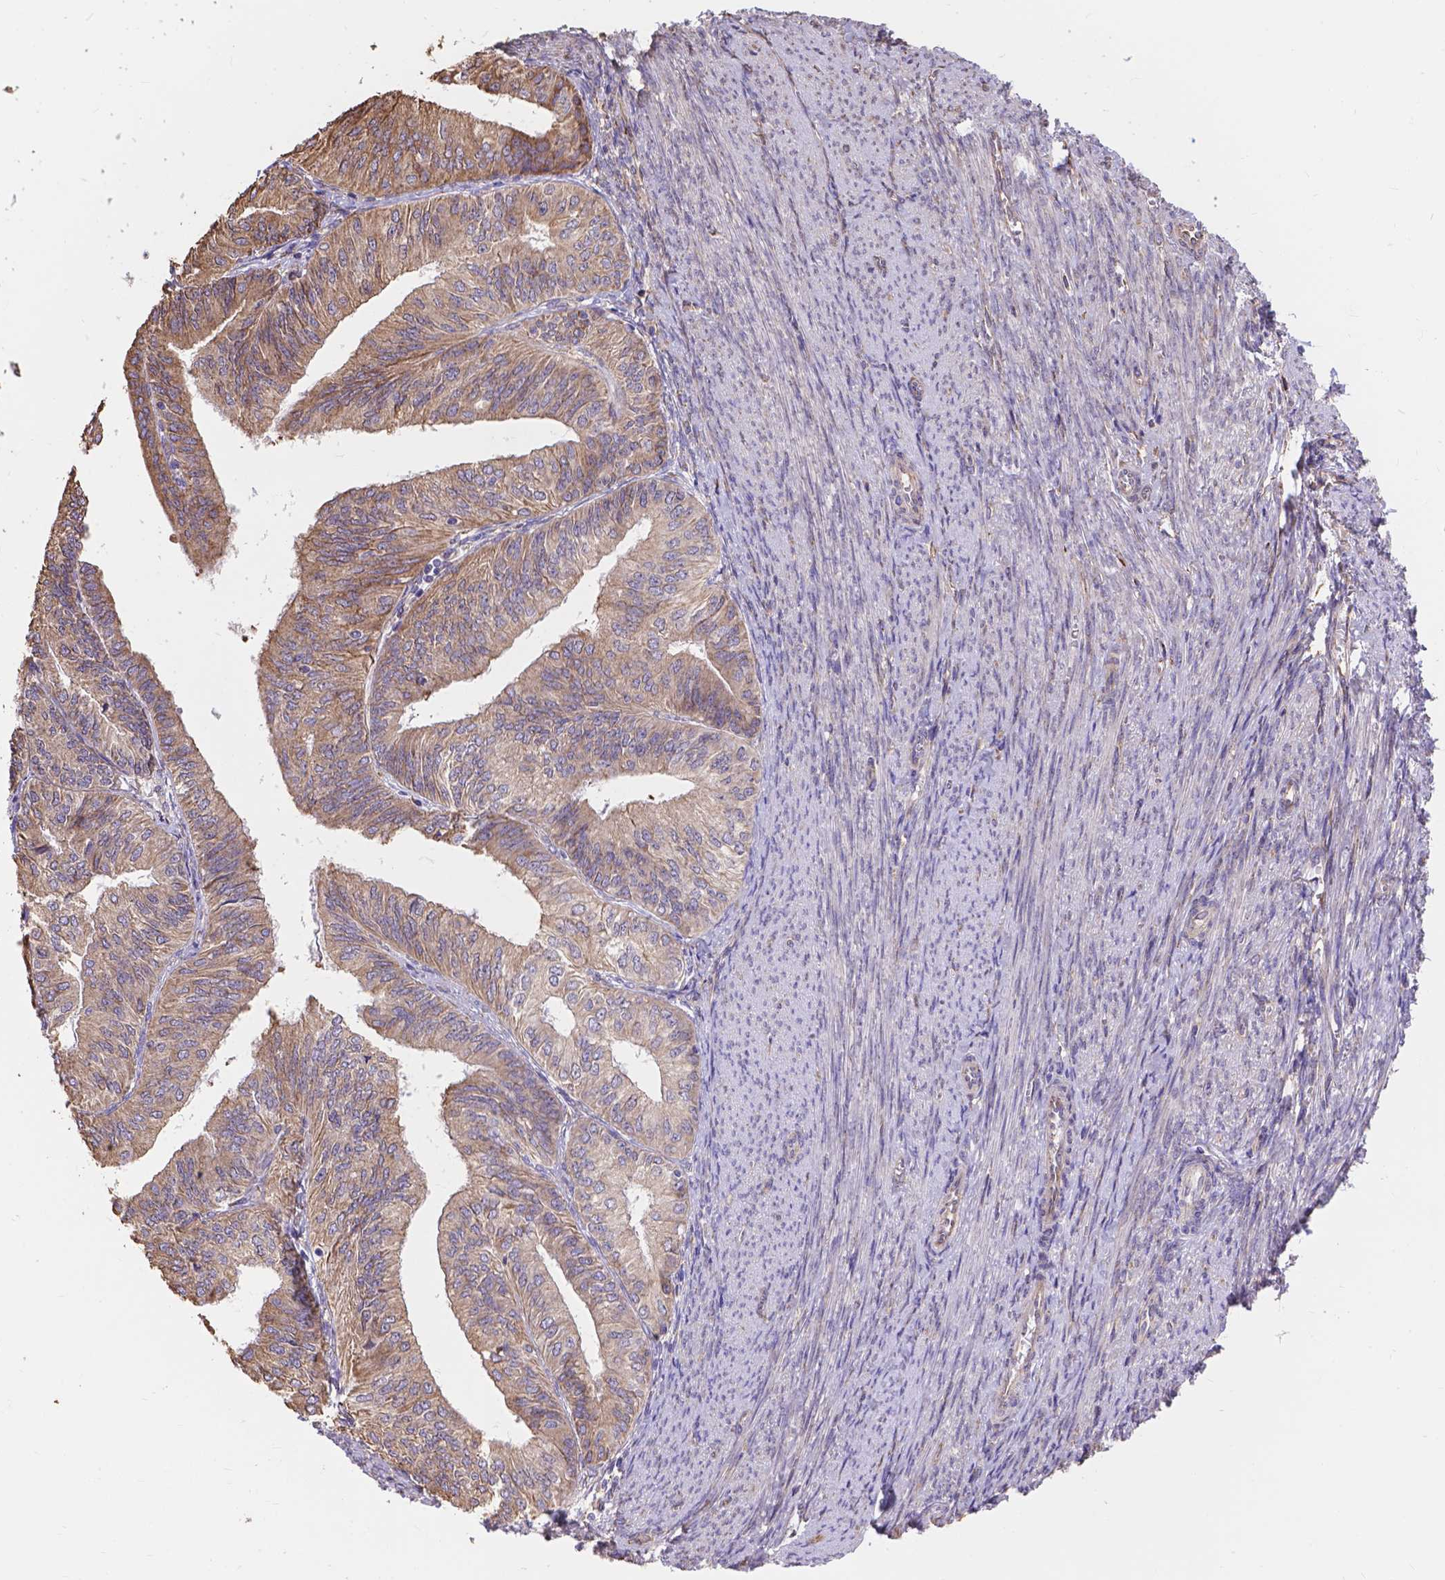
{"staining": {"intensity": "weak", "quantity": "25%-75%", "location": "cytoplasmic/membranous"}, "tissue": "endometrial cancer", "cell_type": "Tumor cells", "image_type": "cancer", "snomed": [{"axis": "morphology", "description": "Adenocarcinoma, NOS"}, {"axis": "topography", "description": "Endometrium"}], "caption": "A histopathology image of human endometrial cancer (adenocarcinoma) stained for a protein reveals weak cytoplasmic/membranous brown staining in tumor cells.", "gene": "IPO11", "patient": {"sex": "female", "age": 58}}